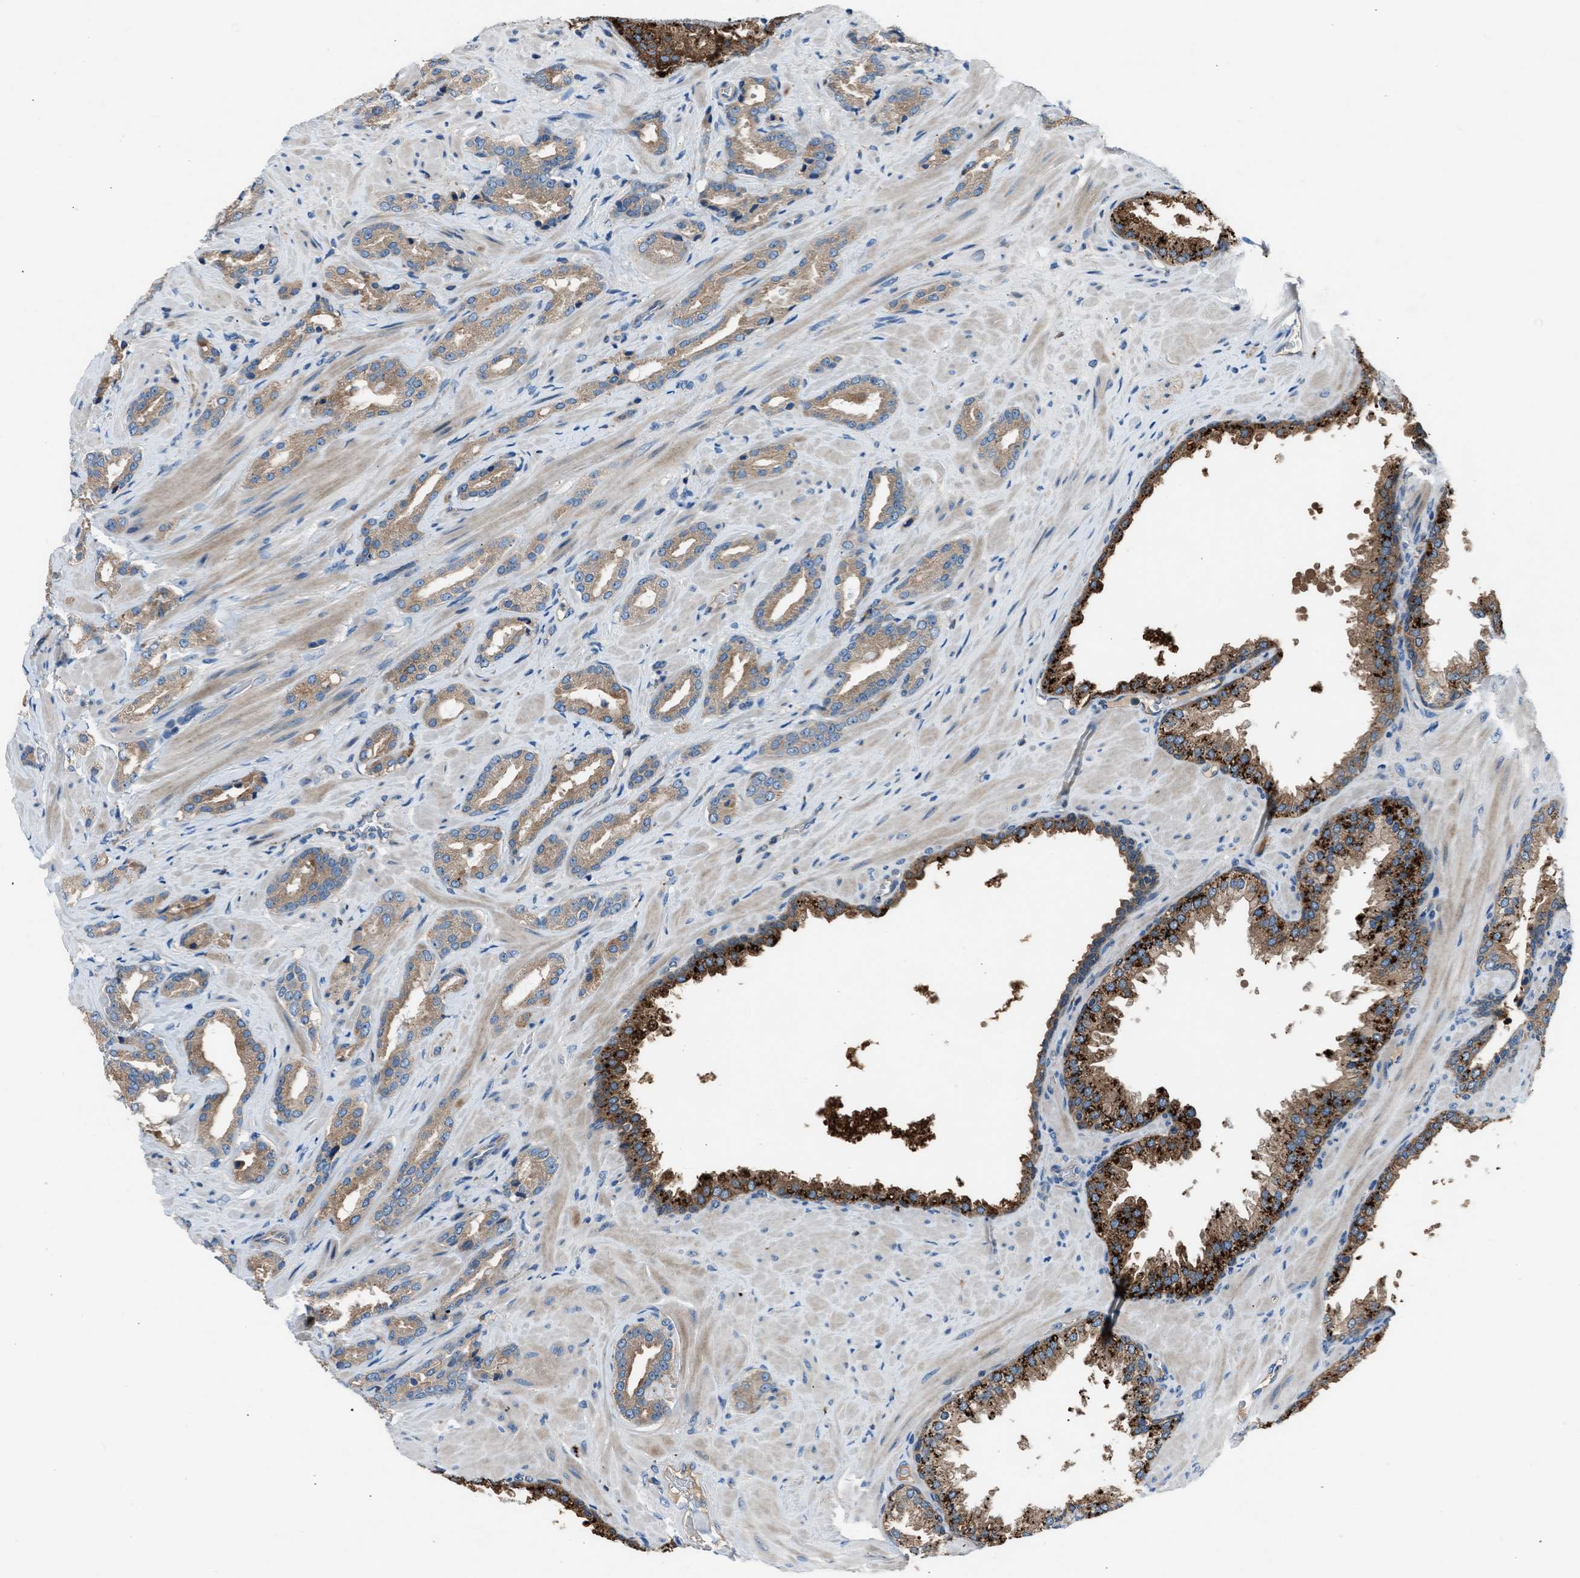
{"staining": {"intensity": "moderate", "quantity": ">75%", "location": "cytoplasmic/membranous"}, "tissue": "prostate cancer", "cell_type": "Tumor cells", "image_type": "cancer", "snomed": [{"axis": "morphology", "description": "Adenocarcinoma, High grade"}, {"axis": "topography", "description": "Prostate"}], "caption": "The photomicrograph exhibits a brown stain indicating the presence of a protein in the cytoplasmic/membranous of tumor cells in adenocarcinoma (high-grade) (prostate).", "gene": "SLC38A6", "patient": {"sex": "male", "age": 64}}